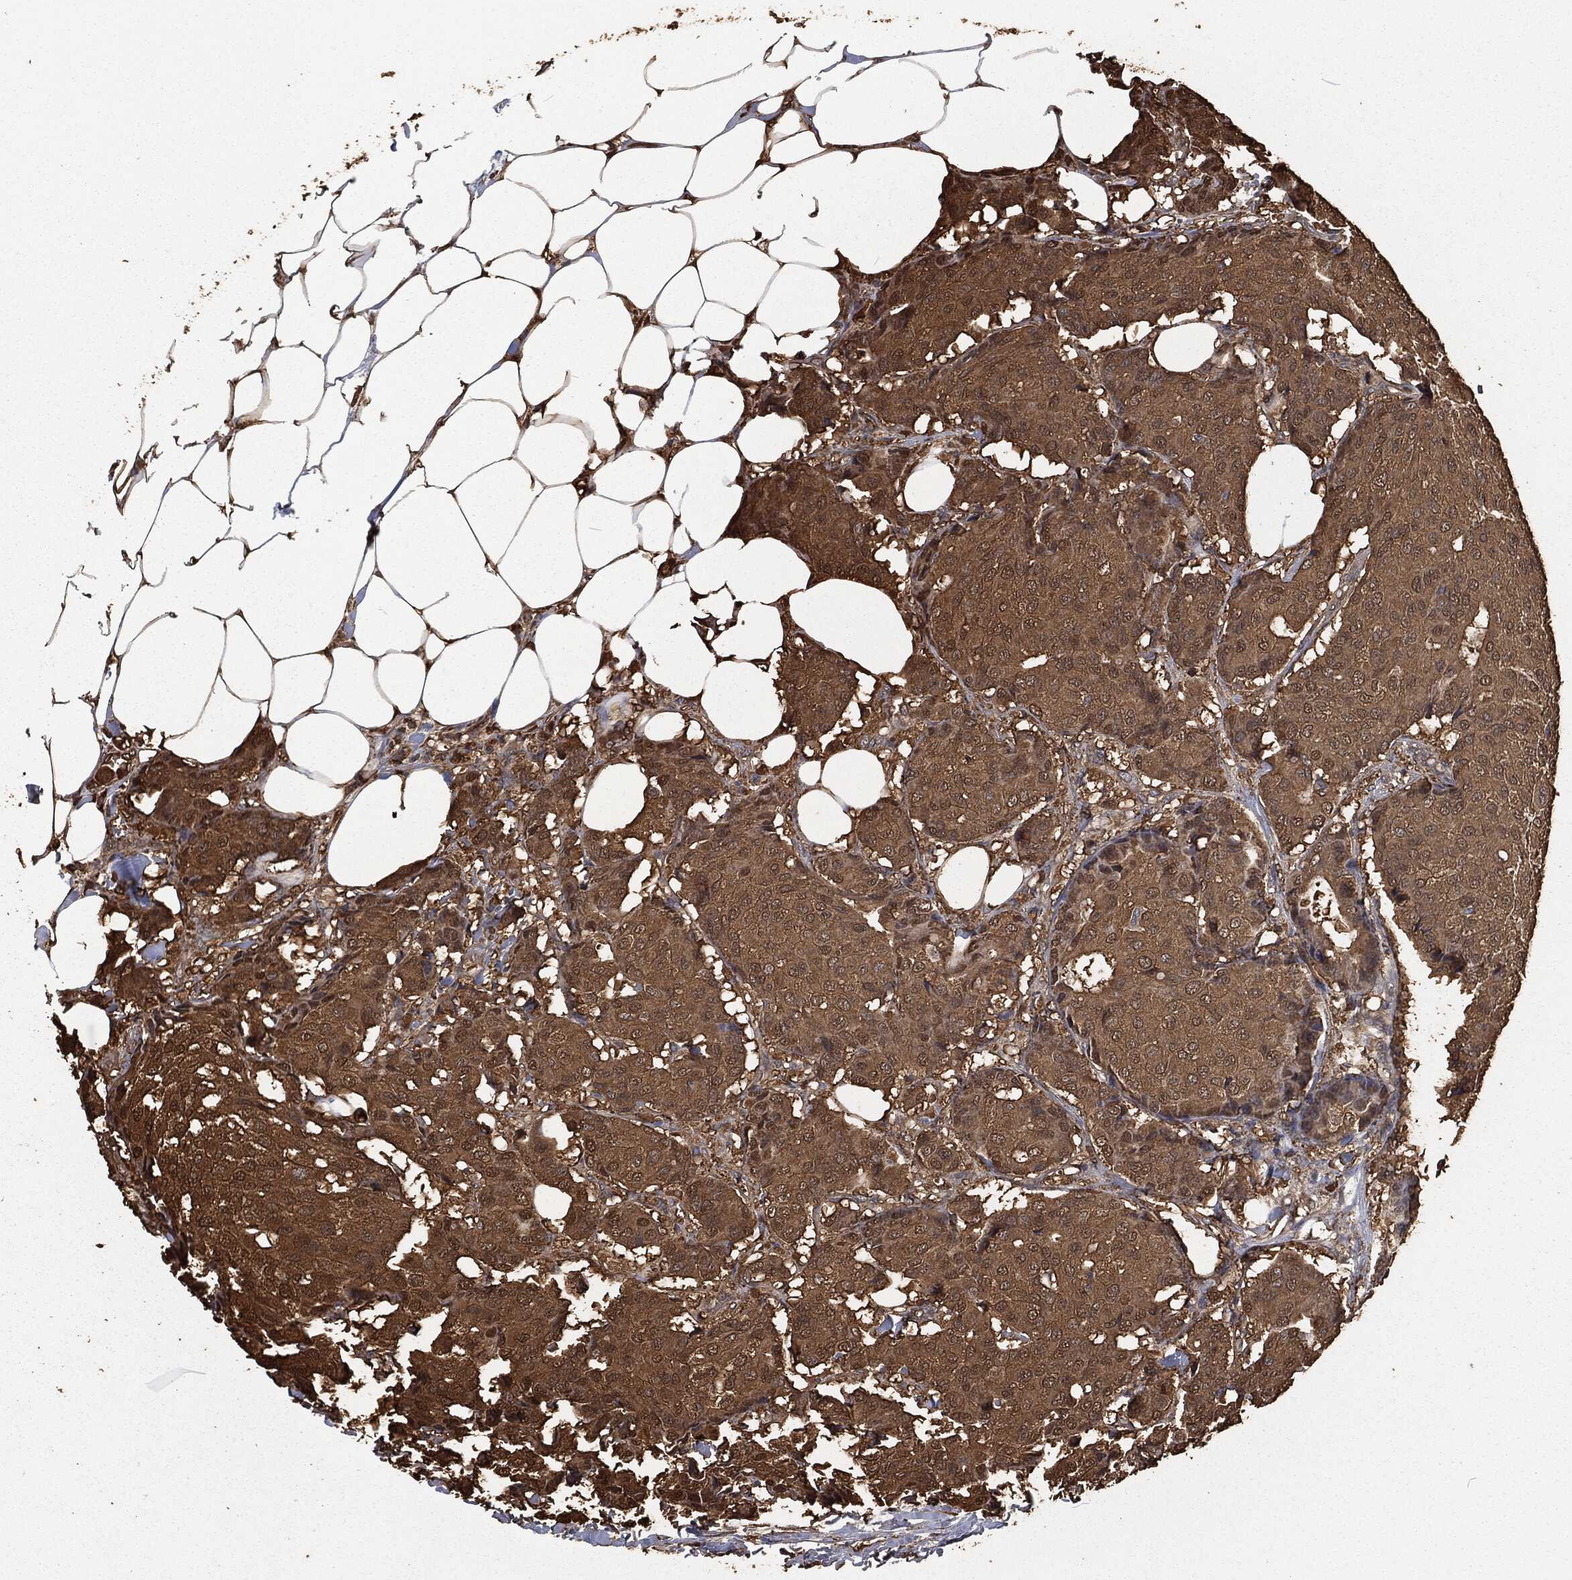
{"staining": {"intensity": "moderate", "quantity": ">75%", "location": "cytoplasmic/membranous"}, "tissue": "breast cancer", "cell_type": "Tumor cells", "image_type": "cancer", "snomed": [{"axis": "morphology", "description": "Duct carcinoma"}, {"axis": "topography", "description": "Breast"}], "caption": "There is medium levels of moderate cytoplasmic/membranous staining in tumor cells of breast infiltrating ductal carcinoma, as demonstrated by immunohistochemical staining (brown color).", "gene": "PRDX4", "patient": {"sex": "female", "age": 75}}